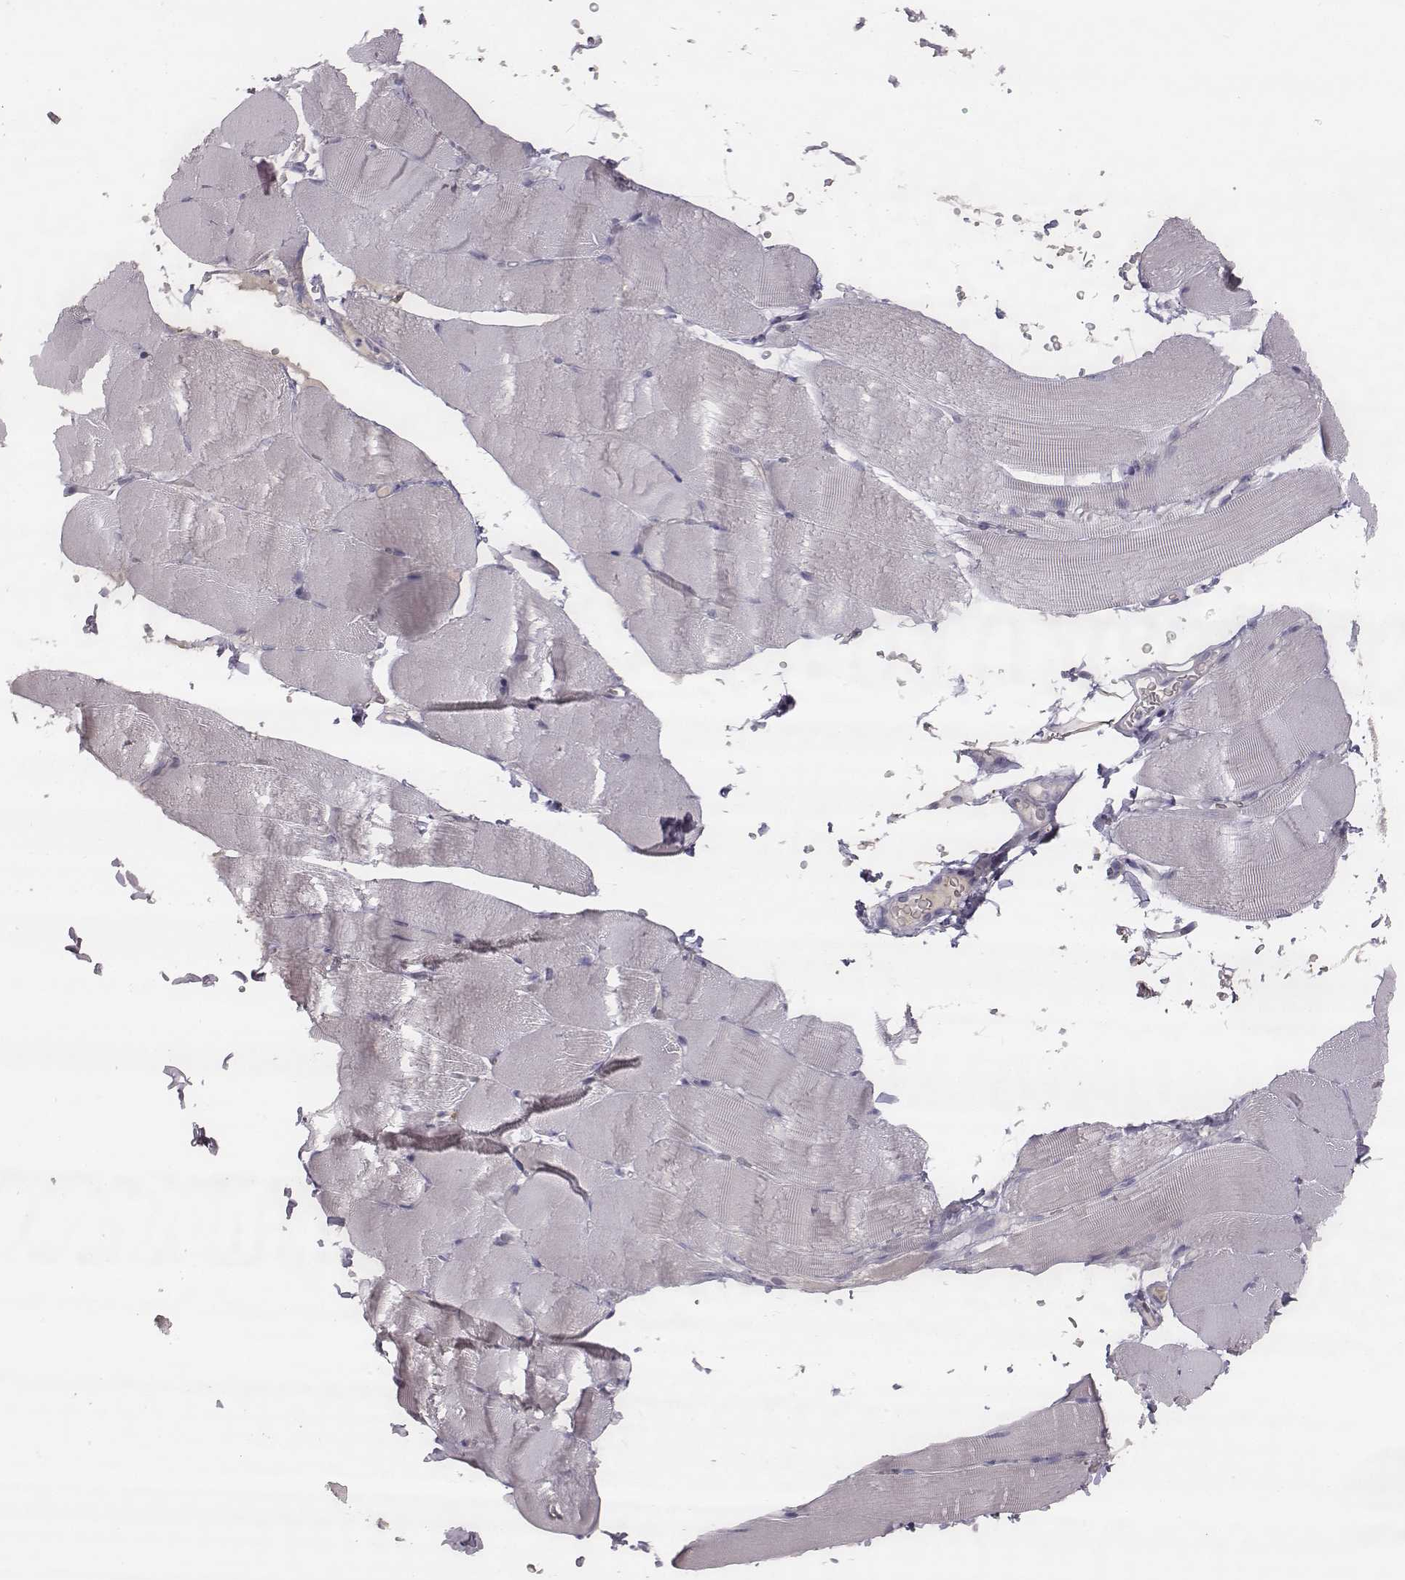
{"staining": {"intensity": "negative", "quantity": "none", "location": "none"}, "tissue": "skeletal muscle", "cell_type": "Myocytes", "image_type": "normal", "snomed": [{"axis": "morphology", "description": "Normal tissue, NOS"}, {"axis": "topography", "description": "Skeletal muscle"}], "caption": "An immunohistochemistry photomicrograph of benign skeletal muscle is shown. There is no staining in myocytes of skeletal muscle. (DAB immunohistochemistry (IHC) with hematoxylin counter stain).", "gene": "TLX3", "patient": {"sex": "female", "age": 37}}